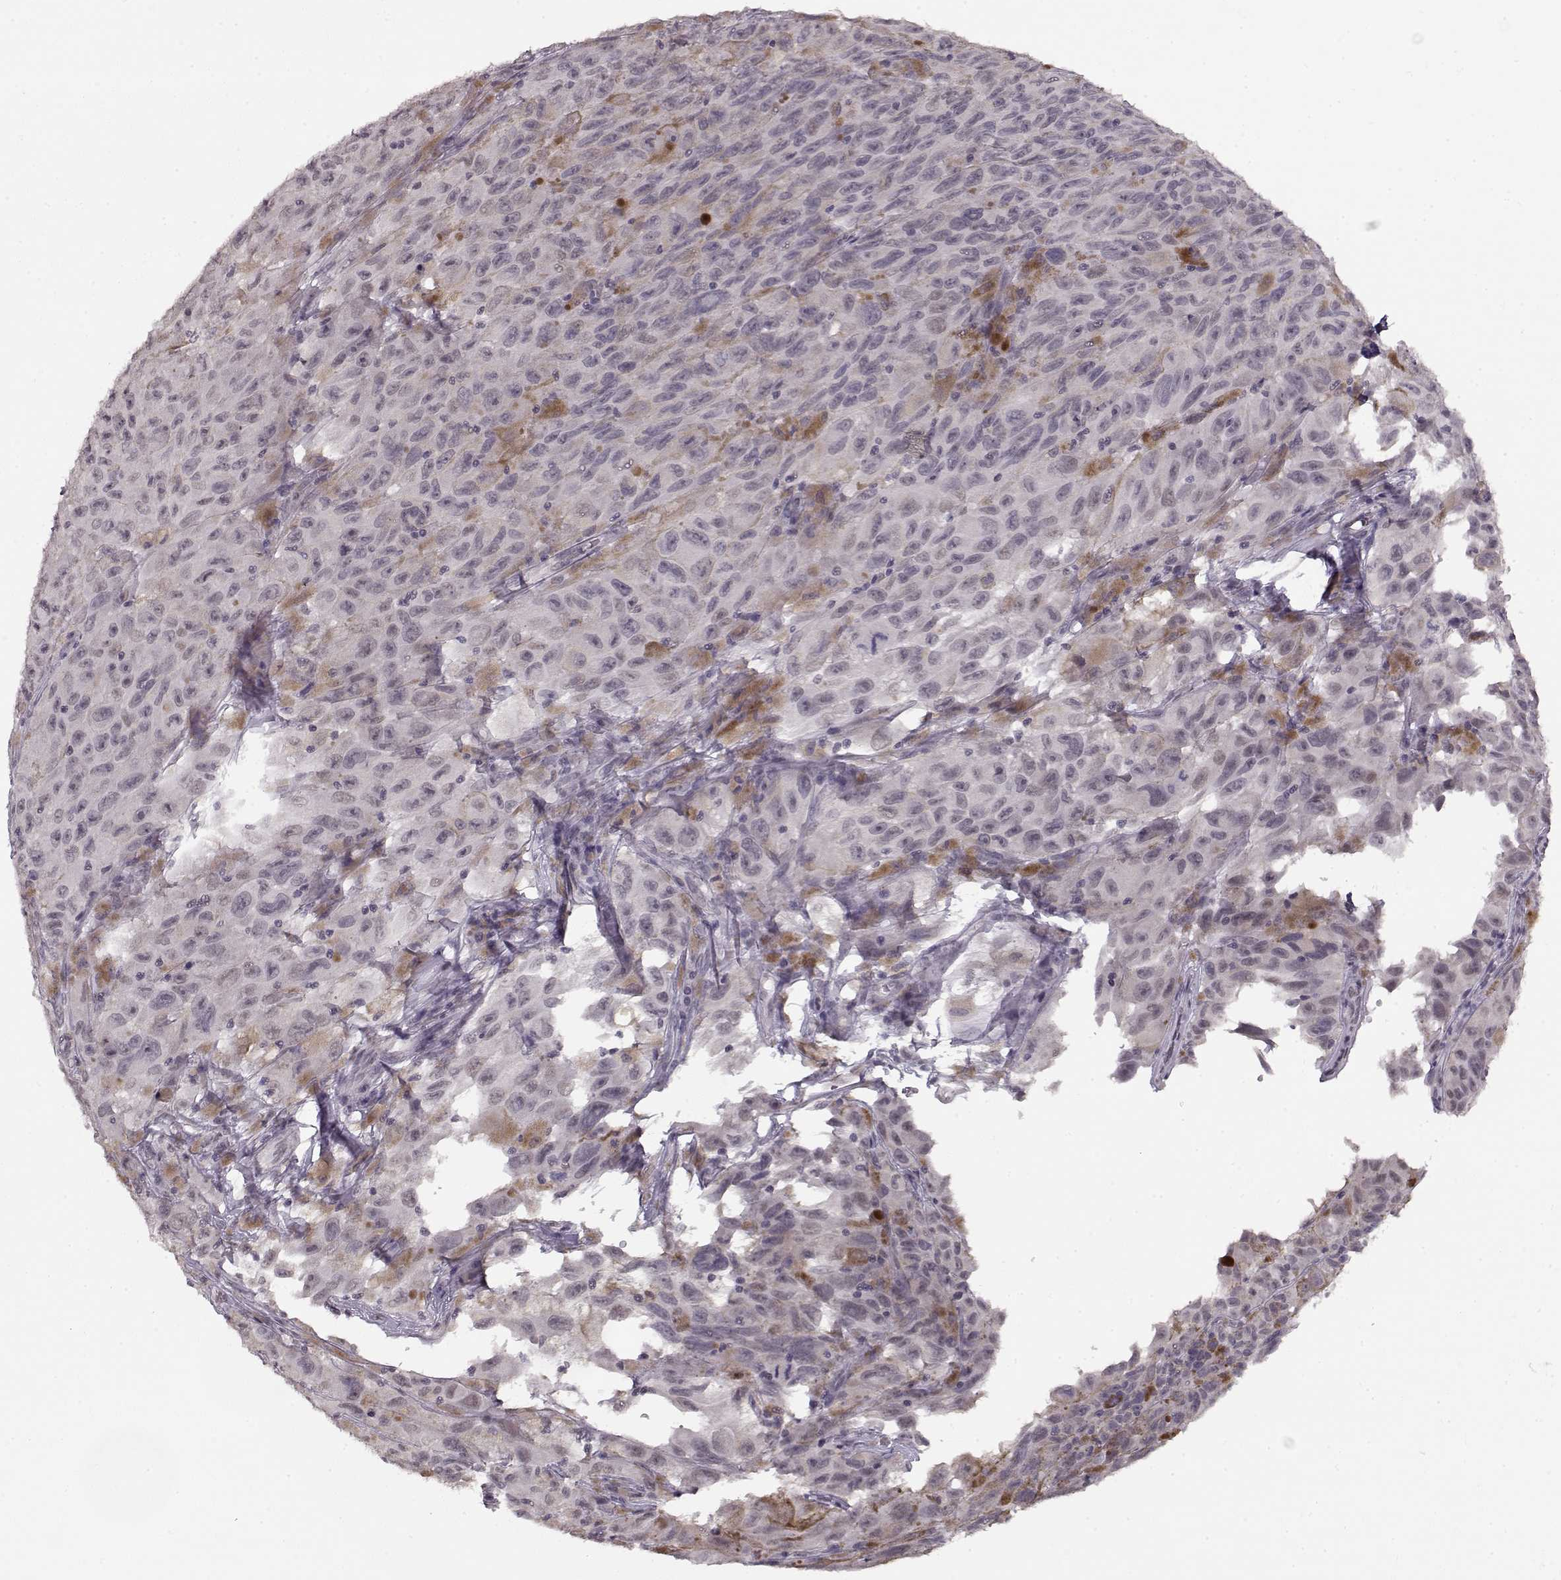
{"staining": {"intensity": "weak", "quantity": "<25%", "location": "nuclear"}, "tissue": "melanoma", "cell_type": "Tumor cells", "image_type": "cancer", "snomed": [{"axis": "morphology", "description": "Malignant melanoma, NOS"}, {"axis": "topography", "description": "Vulva, labia, clitoris and Bartholin´s gland, NO"}], "caption": "The immunohistochemistry (IHC) image has no significant staining in tumor cells of melanoma tissue.", "gene": "PCP4", "patient": {"sex": "female", "age": 75}}